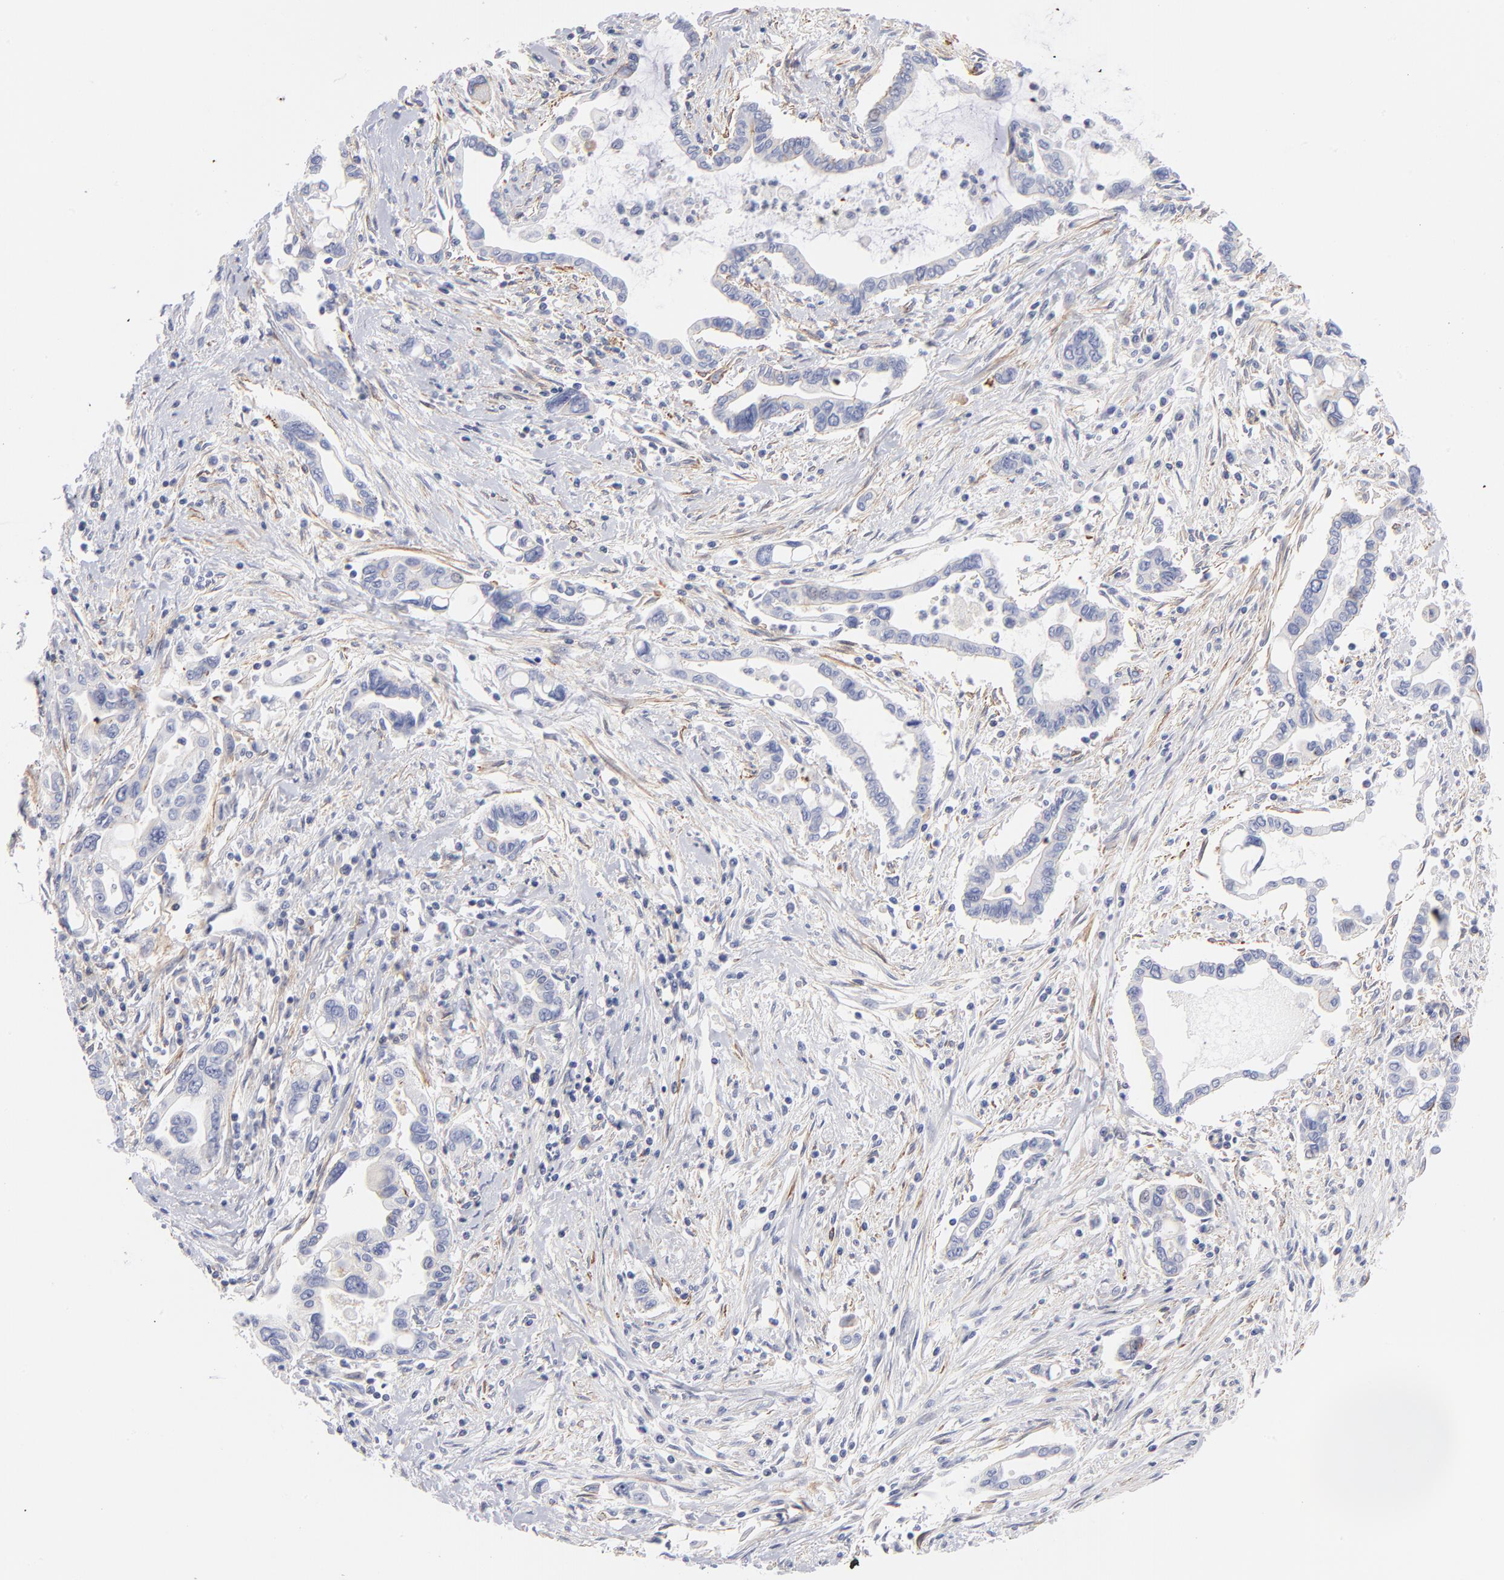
{"staining": {"intensity": "negative", "quantity": "none", "location": "none"}, "tissue": "pancreatic cancer", "cell_type": "Tumor cells", "image_type": "cancer", "snomed": [{"axis": "morphology", "description": "Adenocarcinoma, NOS"}, {"axis": "topography", "description": "Pancreas"}], "caption": "An immunohistochemistry image of pancreatic cancer is shown. There is no staining in tumor cells of pancreatic cancer.", "gene": "ACTA2", "patient": {"sex": "female", "age": 57}}